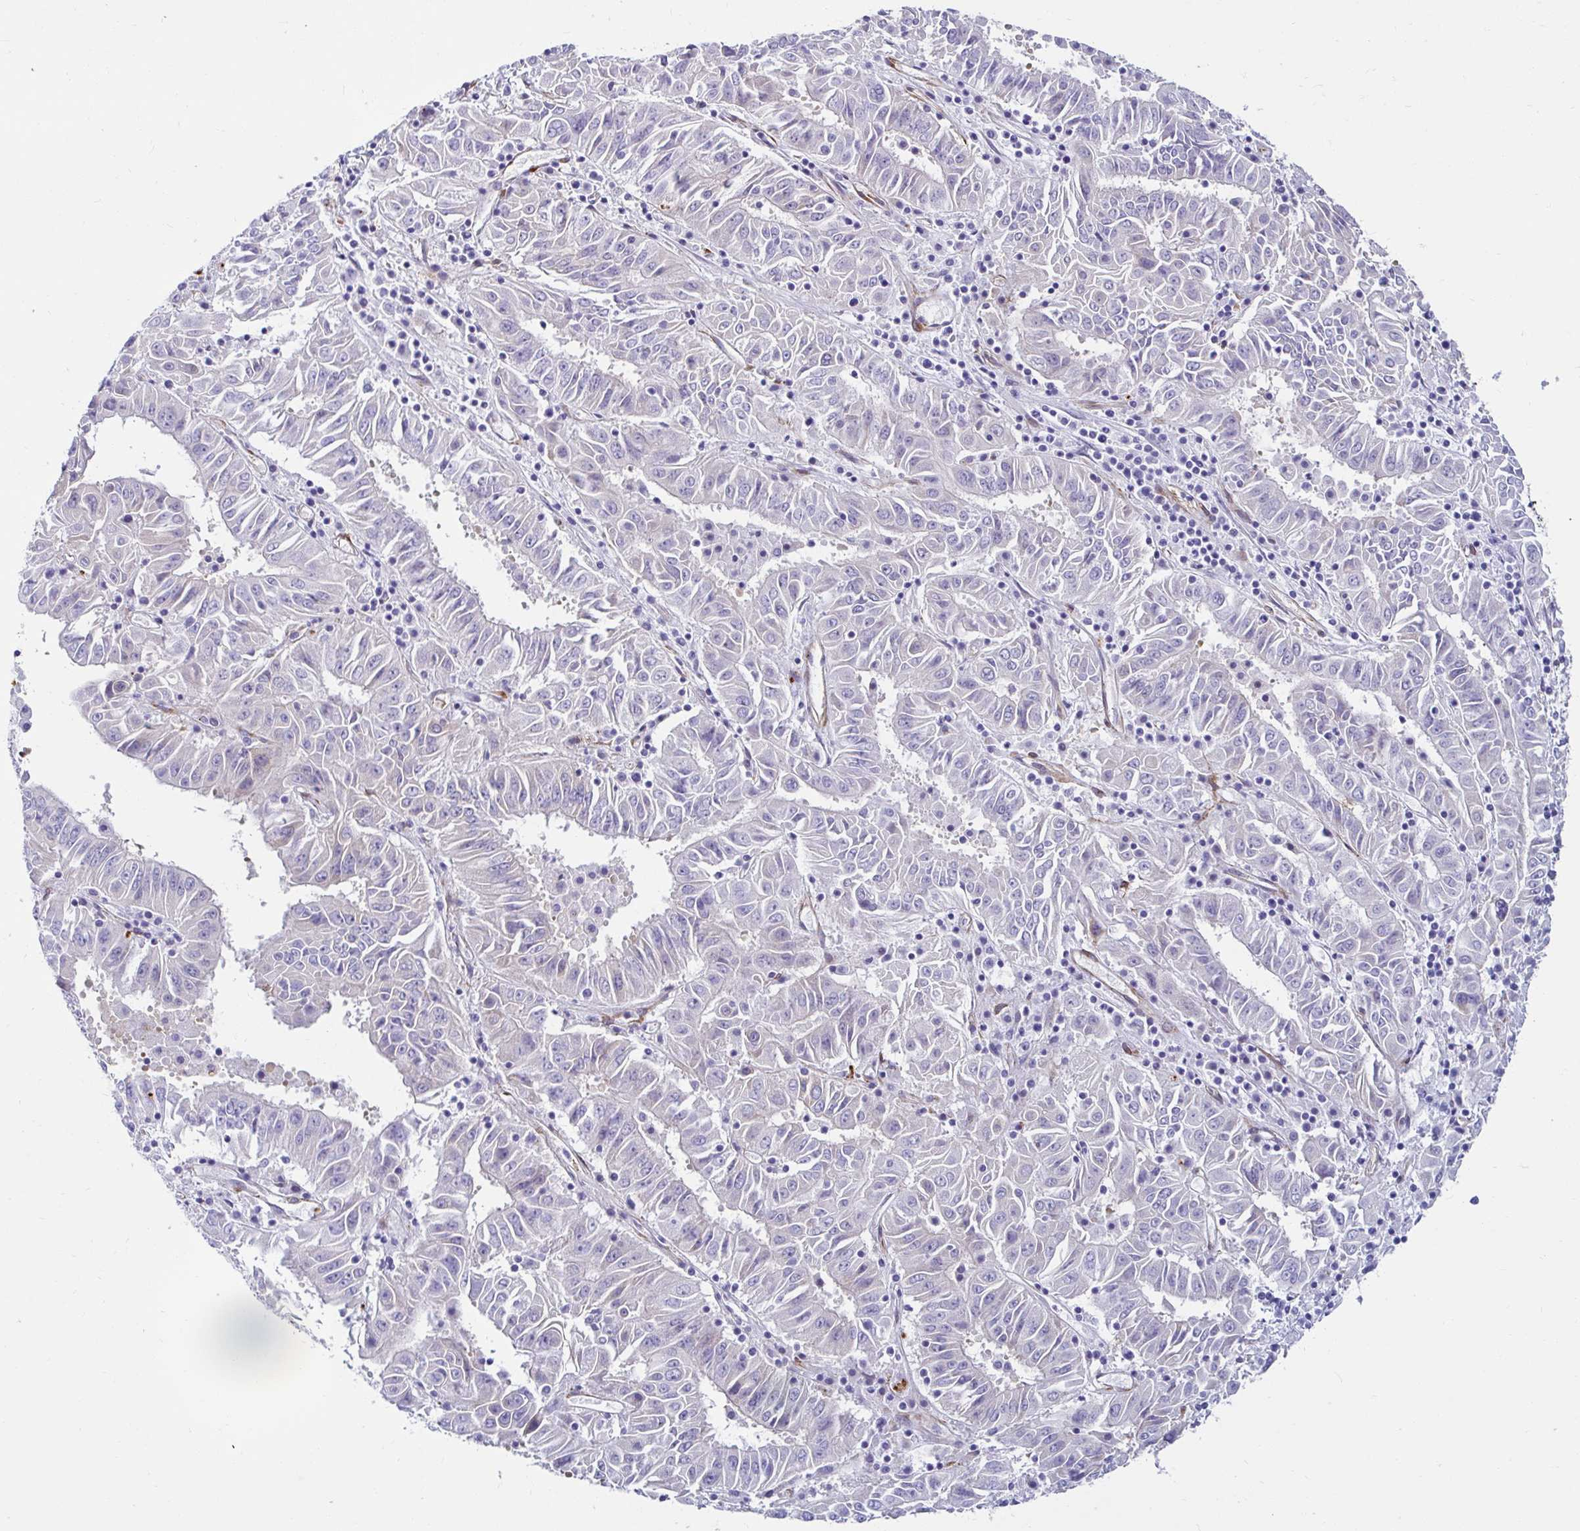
{"staining": {"intensity": "negative", "quantity": "none", "location": "none"}, "tissue": "urothelial cancer", "cell_type": "Tumor cells", "image_type": "cancer", "snomed": [{"axis": "morphology", "description": "Urothelial carcinoma, High grade"}, {"axis": "topography", "description": "Urinary bladder"}], "caption": "Urothelial cancer was stained to show a protein in brown. There is no significant expression in tumor cells.", "gene": "ANKRD62", "patient": {"sex": "male", "age": 61}}